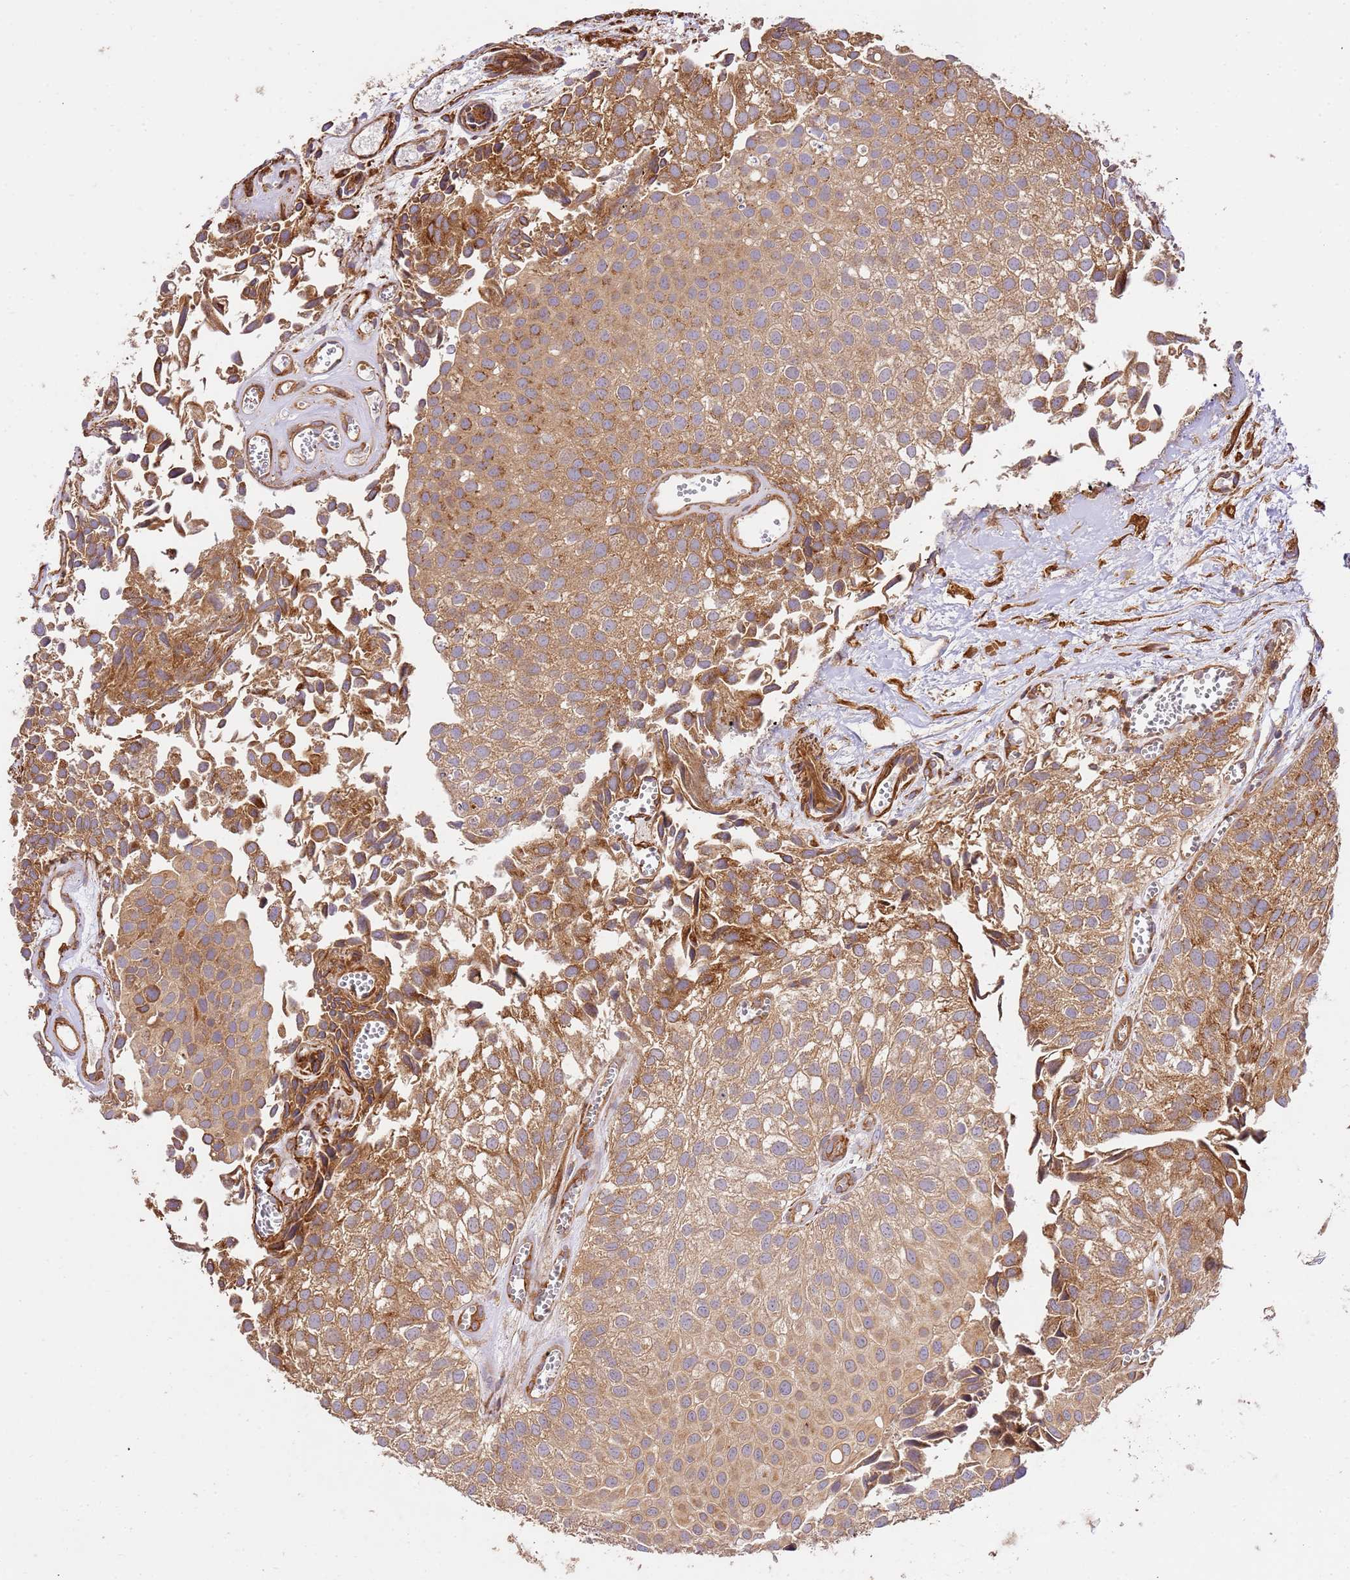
{"staining": {"intensity": "moderate", "quantity": ">75%", "location": "cytoplasmic/membranous"}, "tissue": "urothelial cancer", "cell_type": "Tumor cells", "image_type": "cancer", "snomed": [{"axis": "morphology", "description": "Urothelial carcinoma, Low grade"}, {"axis": "topography", "description": "Urinary bladder"}], "caption": "An IHC histopathology image of neoplastic tissue is shown. Protein staining in brown labels moderate cytoplasmic/membranous positivity in low-grade urothelial carcinoma within tumor cells.", "gene": "ZBTB39", "patient": {"sex": "male", "age": 88}}